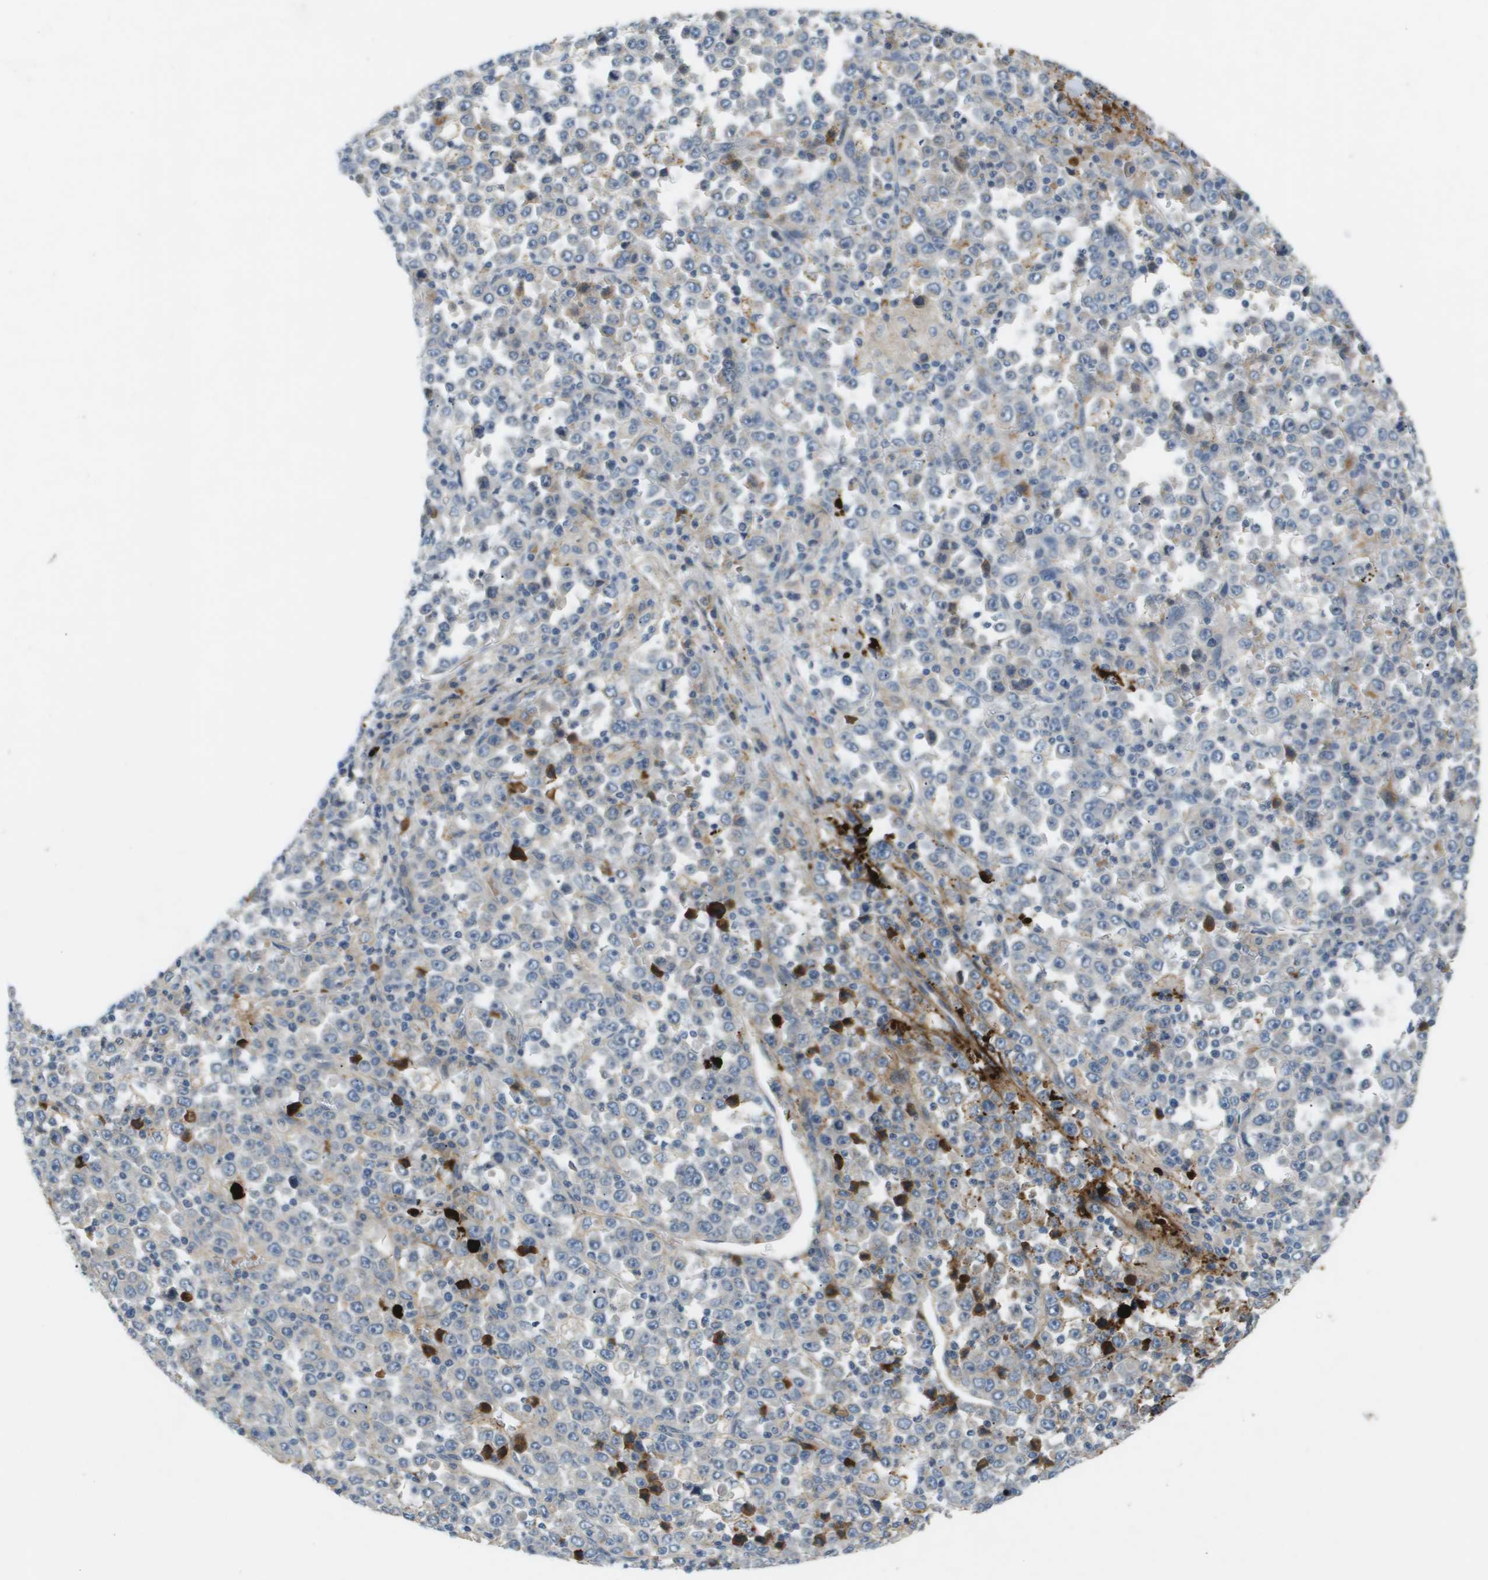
{"staining": {"intensity": "negative", "quantity": "none", "location": "none"}, "tissue": "stomach cancer", "cell_type": "Tumor cells", "image_type": "cancer", "snomed": [{"axis": "morphology", "description": "Normal tissue, NOS"}, {"axis": "morphology", "description": "Adenocarcinoma, NOS"}, {"axis": "topography", "description": "Stomach, upper"}, {"axis": "topography", "description": "Stomach"}], "caption": "This is an IHC photomicrograph of human adenocarcinoma (stomach). There is no expression in tumor cells.", "gene": "VTN", "patient": {"sex": "male", "age": 59}}